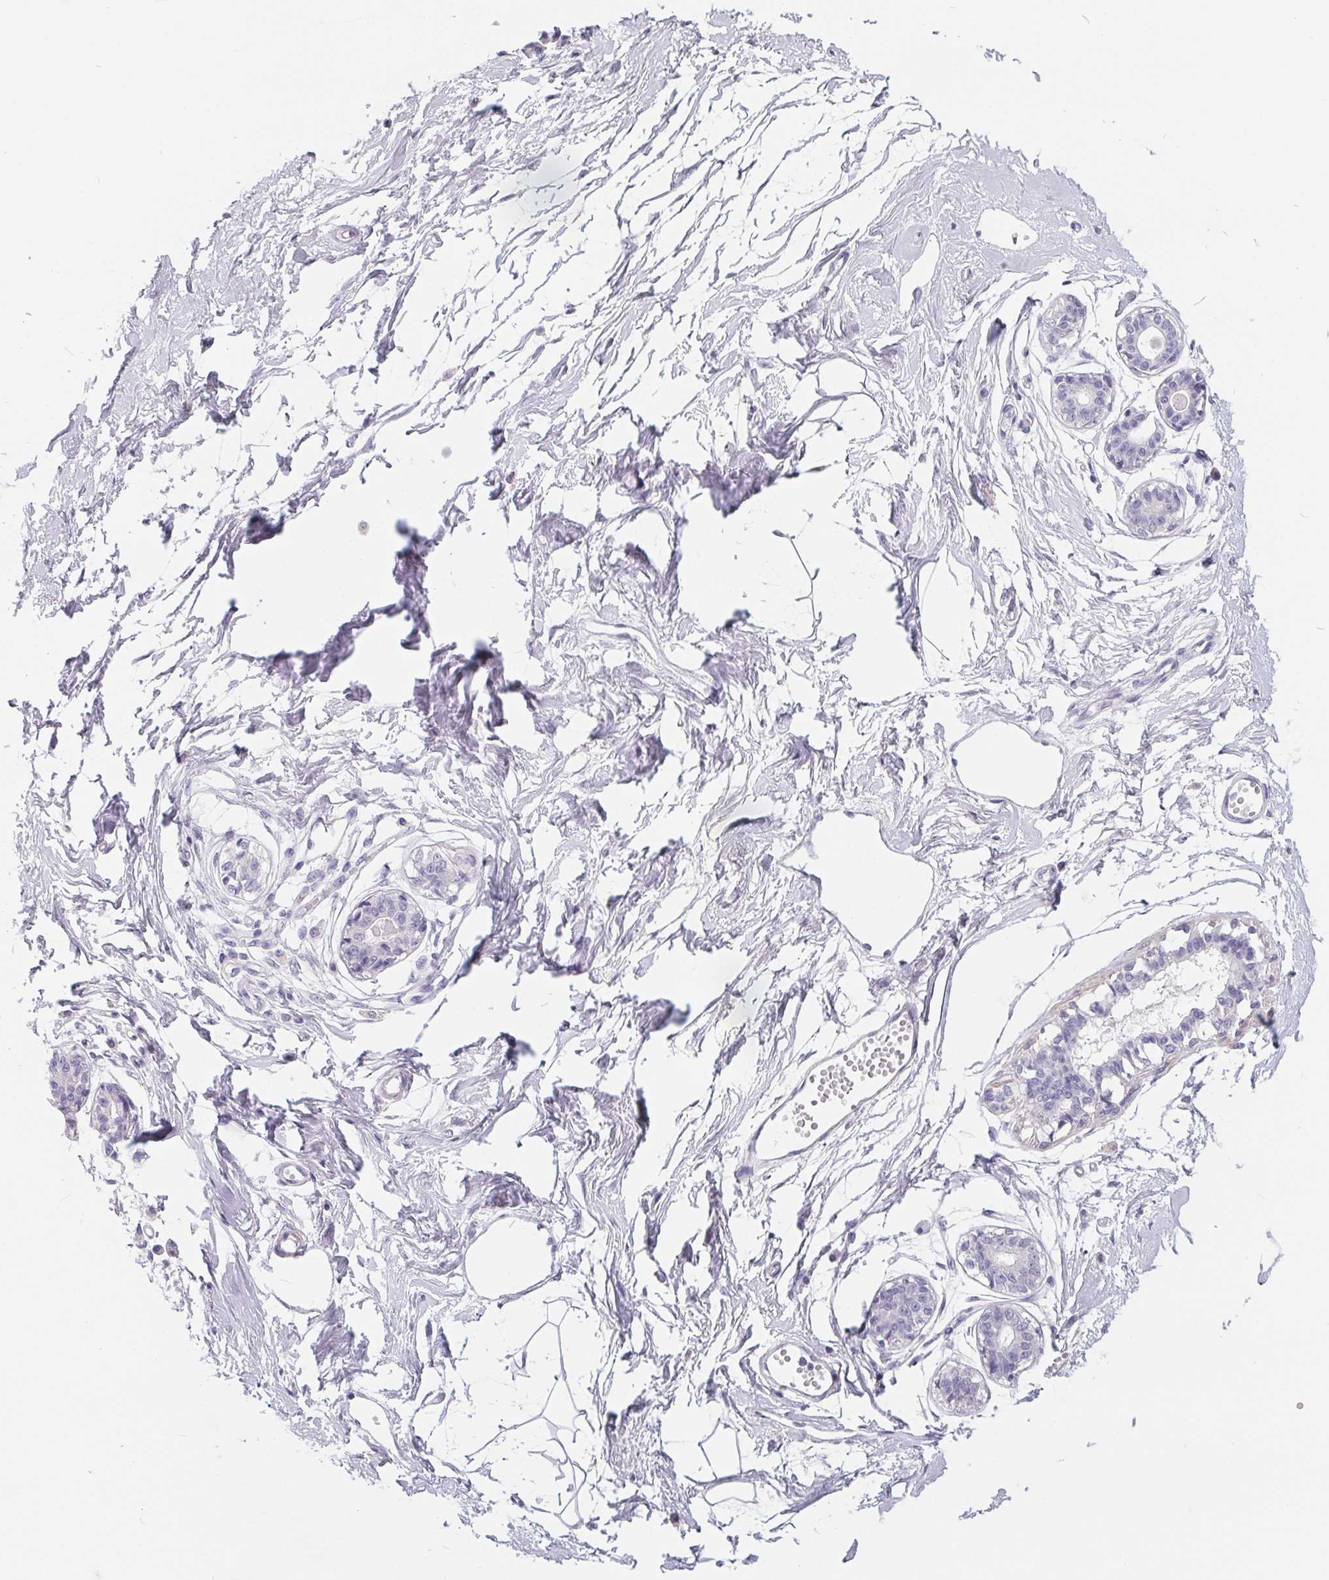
{"staining": {"intensity": "negative", "quantity": "none", "location": "none"}, "tissue": "breast", "cell_type": "Adipocytes", "image_type": "normal", "snomed": [{"axis": "morphology", "description": "Normal tissue, NOS"}, {"axis": "topography", "description": "Breast"}], "caption": "This is a histopathology image of immunohistochemistry staining of benign breast, which shows no staining in adipocytes.", "gene": "FDX1", "patient": {"sex": "female", "age": 45}}